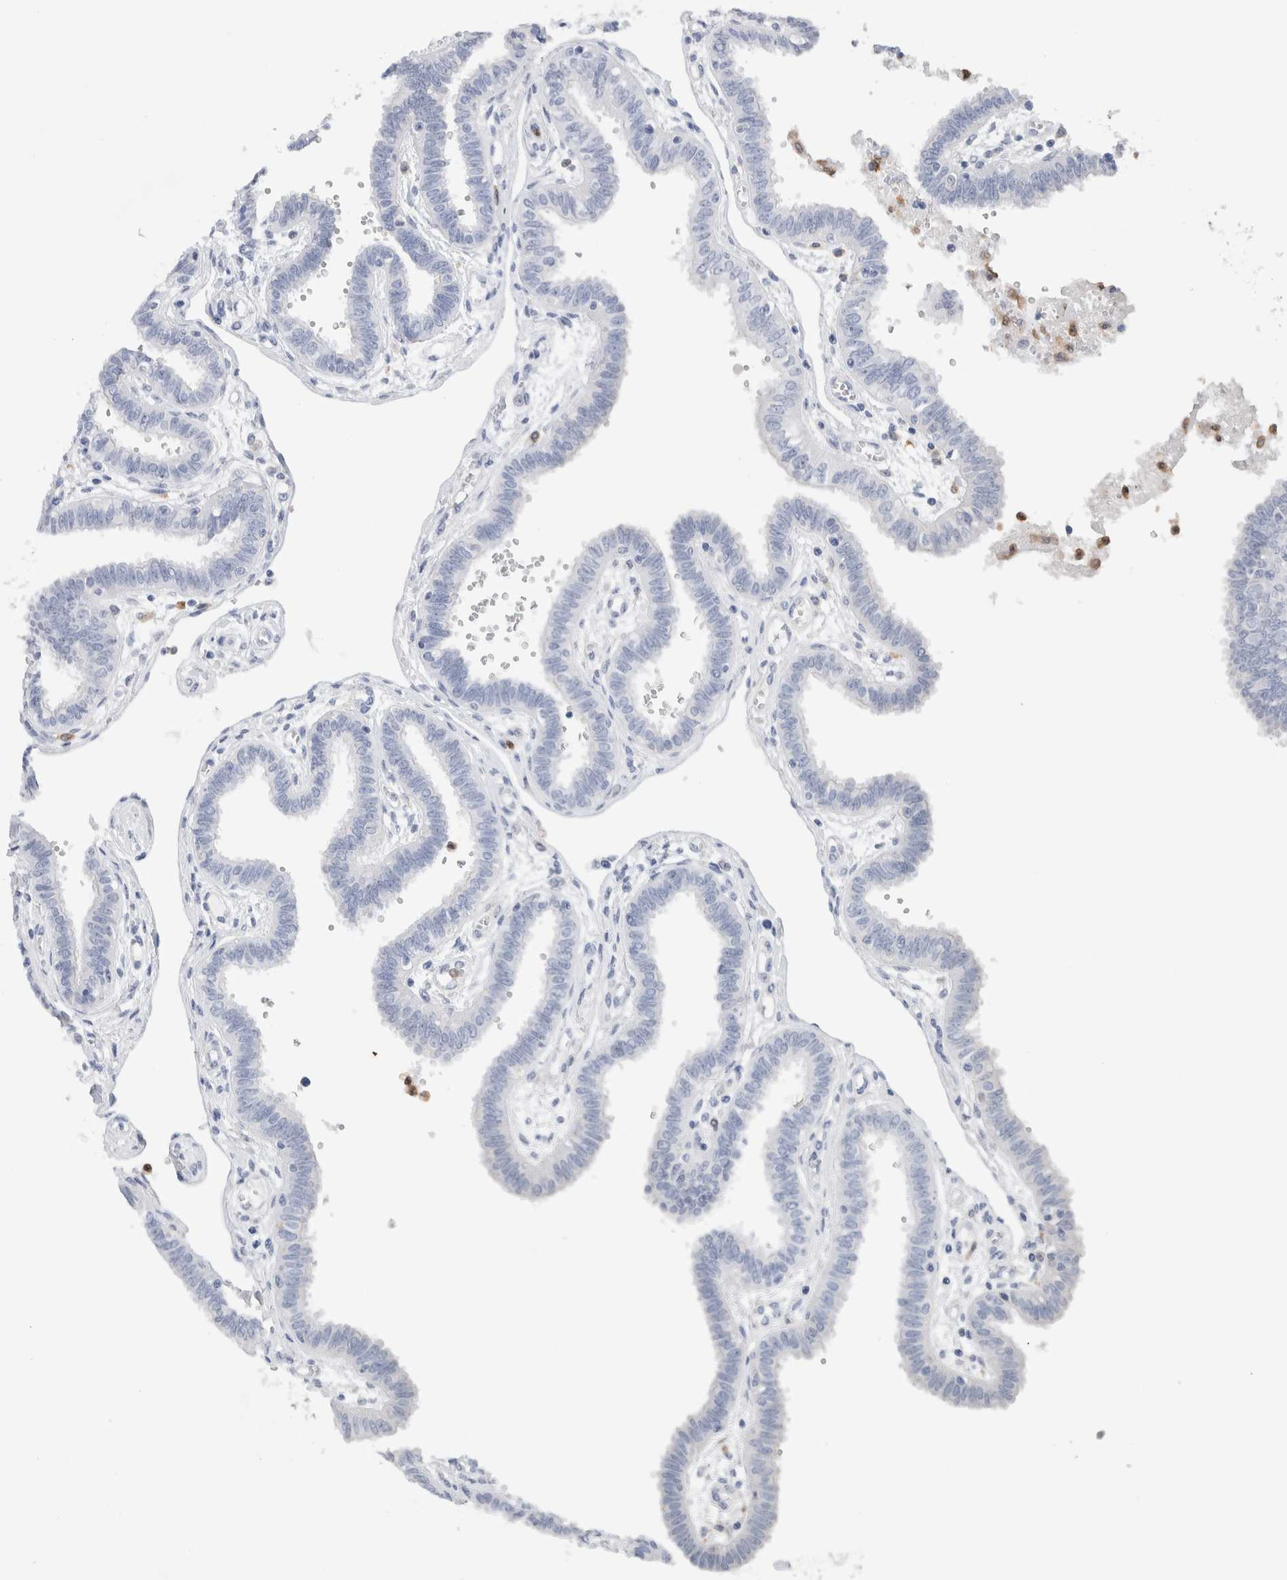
{"staining": {"intensity": "negative", "quantity": "none", "location": "none"}, "tissue": "fallopian tube", "cell_type": "Glandular cells", "image_type": "normal", "snomed": [{"axis": "morphology", "description": "Normal tissue, NOS"}, {"axis": "topography", "description": "Fallopian tube"}], "caption": "This is an IHC histopathology image of benign human fallopian tube. There is no staining in glandular cells.", "gene": "NCF2", "patient": {"sex": "female", "age": 32}}